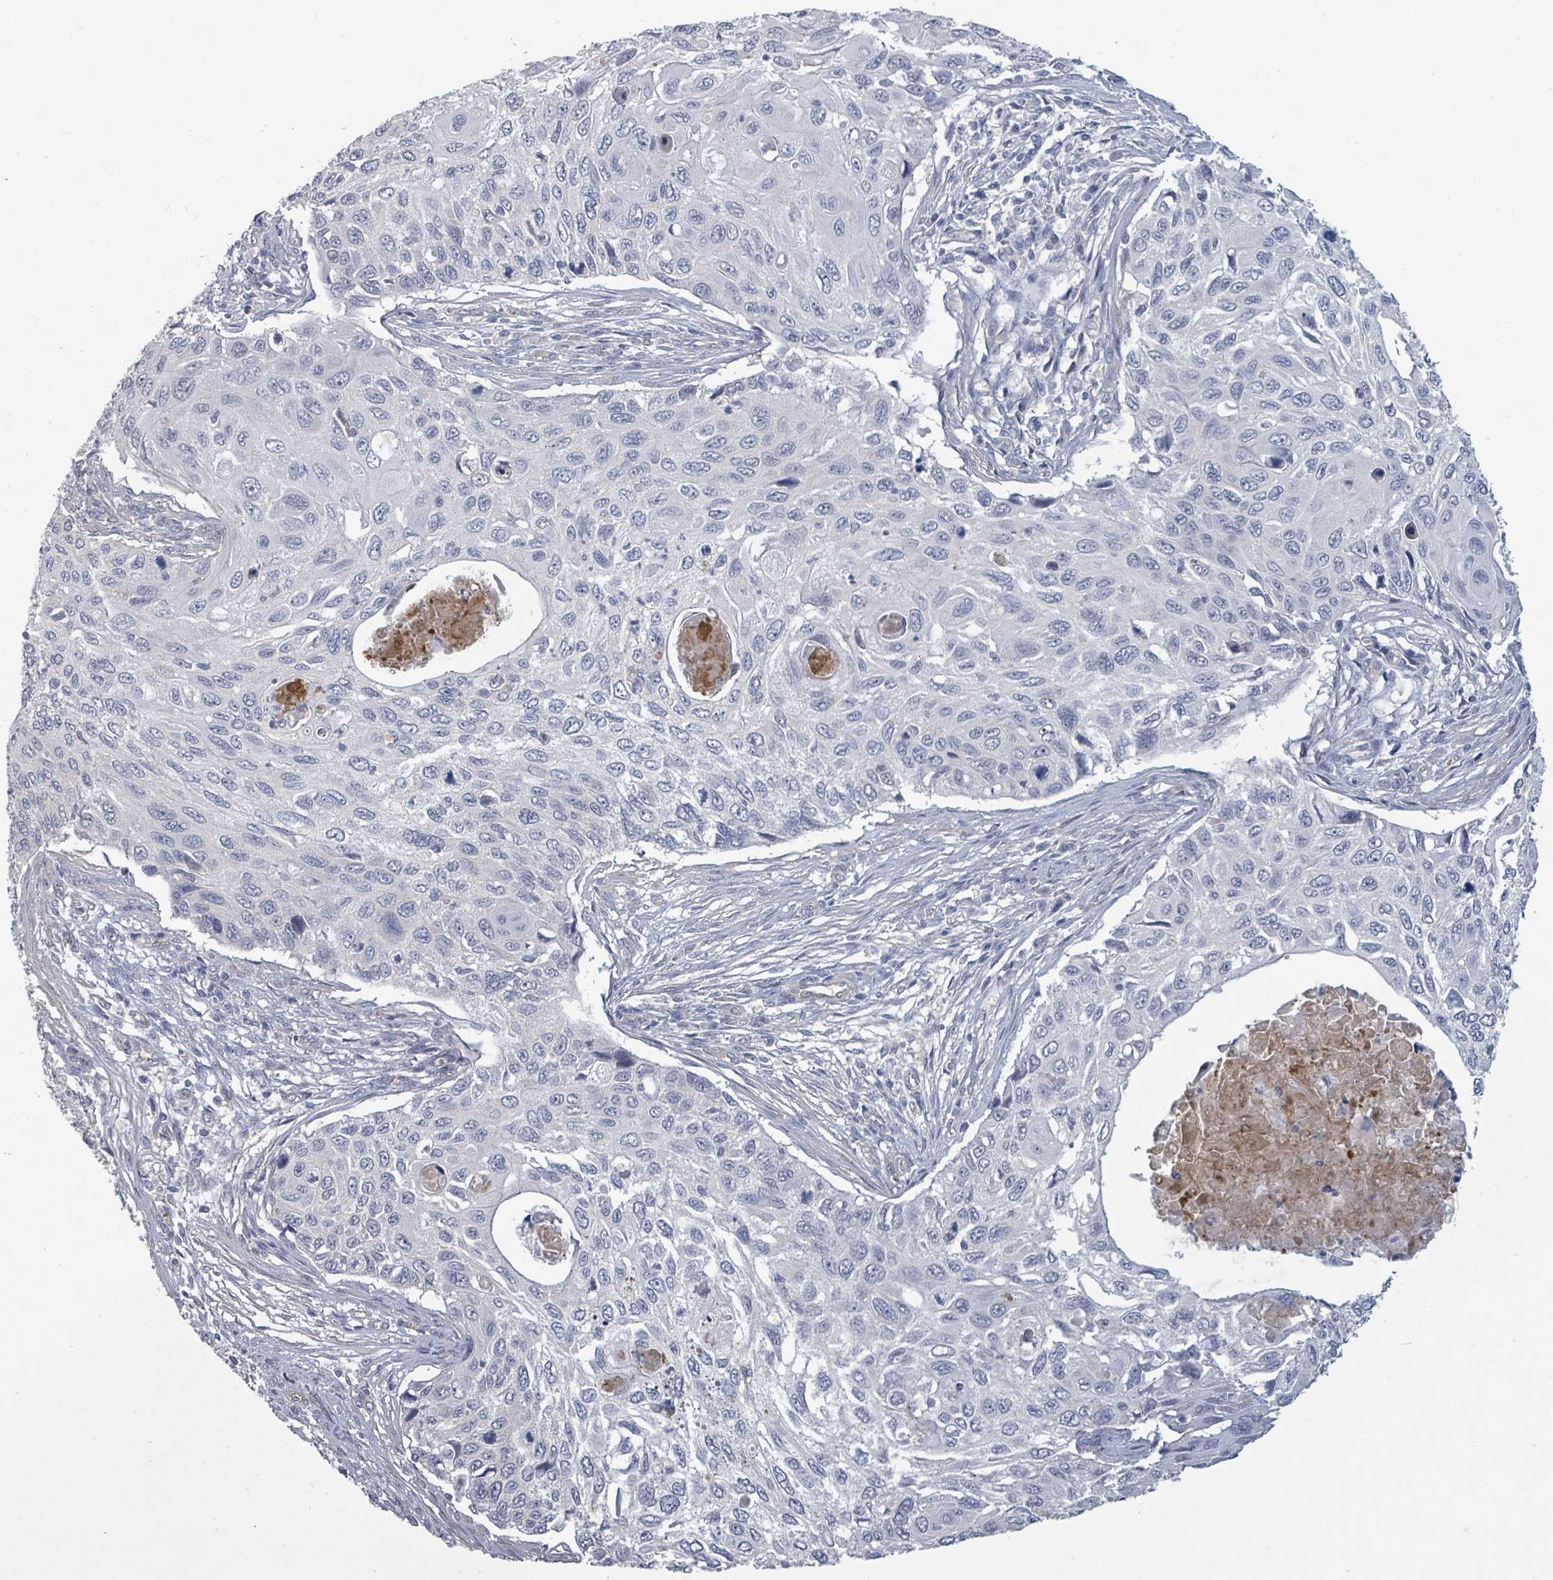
{"staining": {"intensity": "negative", "quantity": "none", "location": "none"}, "tissue": "cervical cancer", "cell_type": "Tumor cells", "image_type": "cancer", "snomed": [{"axis": "morphology", "description": "Squamous cell carcinoma, NOS"}, {"axis": "topography", "description": "Cervix"}], "caption": "Immunohistochemistry image of cervical cancer stained for a protein (brown), which exhibits no positivity in tumor cells.", "gene": "PLAUR", "patient": {"sex": "female", "age": 70}}